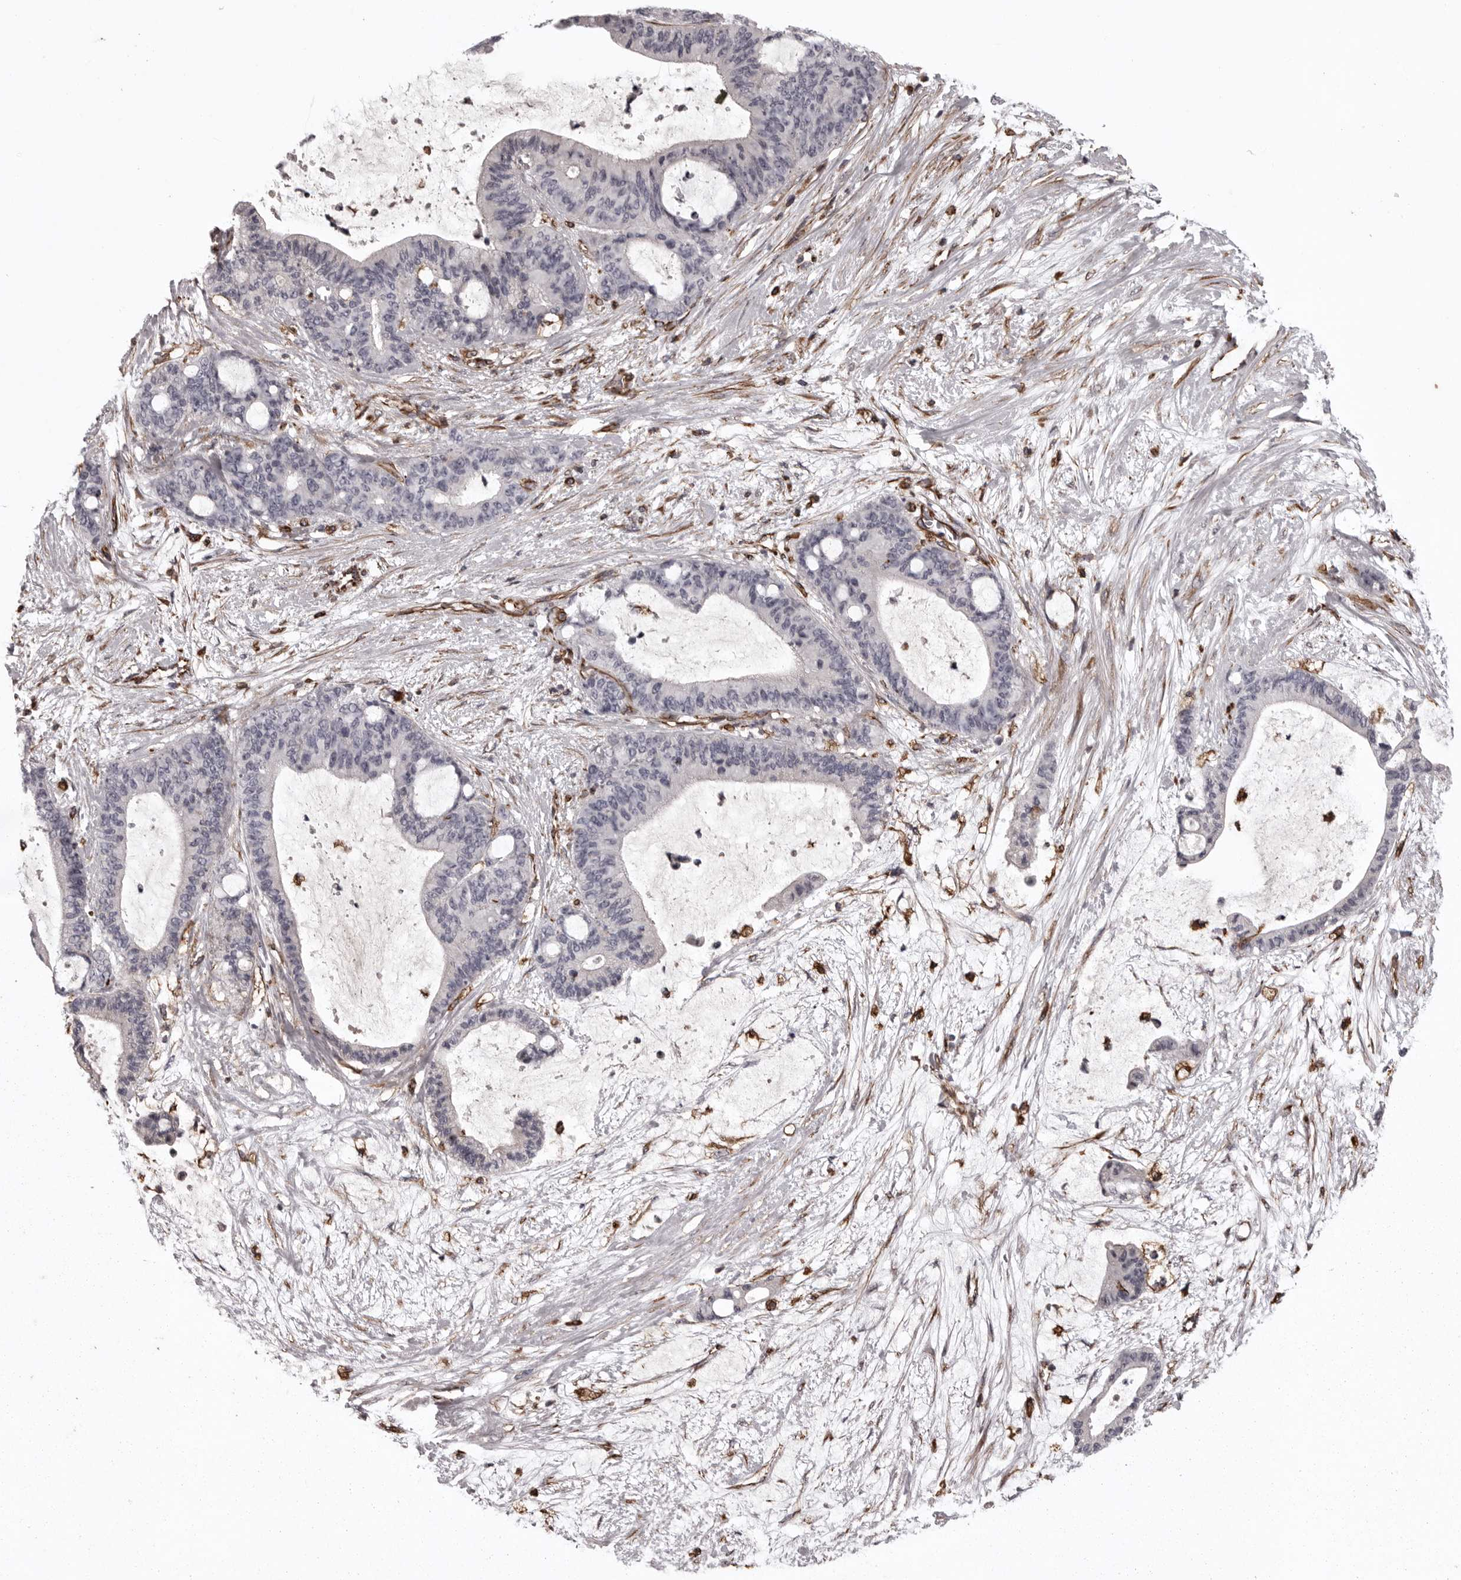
{"staining": {"intensity": "negative", "quantity": "none", "location": "none"}, "tissue": "liver cancer", "cell_type": "Tumor cells", "image_type": "cancer", "snomed": [{"axis": "morphology", "description": "Cholangiocarcinoma"}, {"axis": "topography", "description": "Liver"}], "caption": "DAB (3,3'-diaminobenzidine) immunohistochemical staining of liver cholangiocarcinoma displays no significant positivity in tumor cells.", "gene": "FAAP100", "patient": {"sex": "female", "age": 73}}